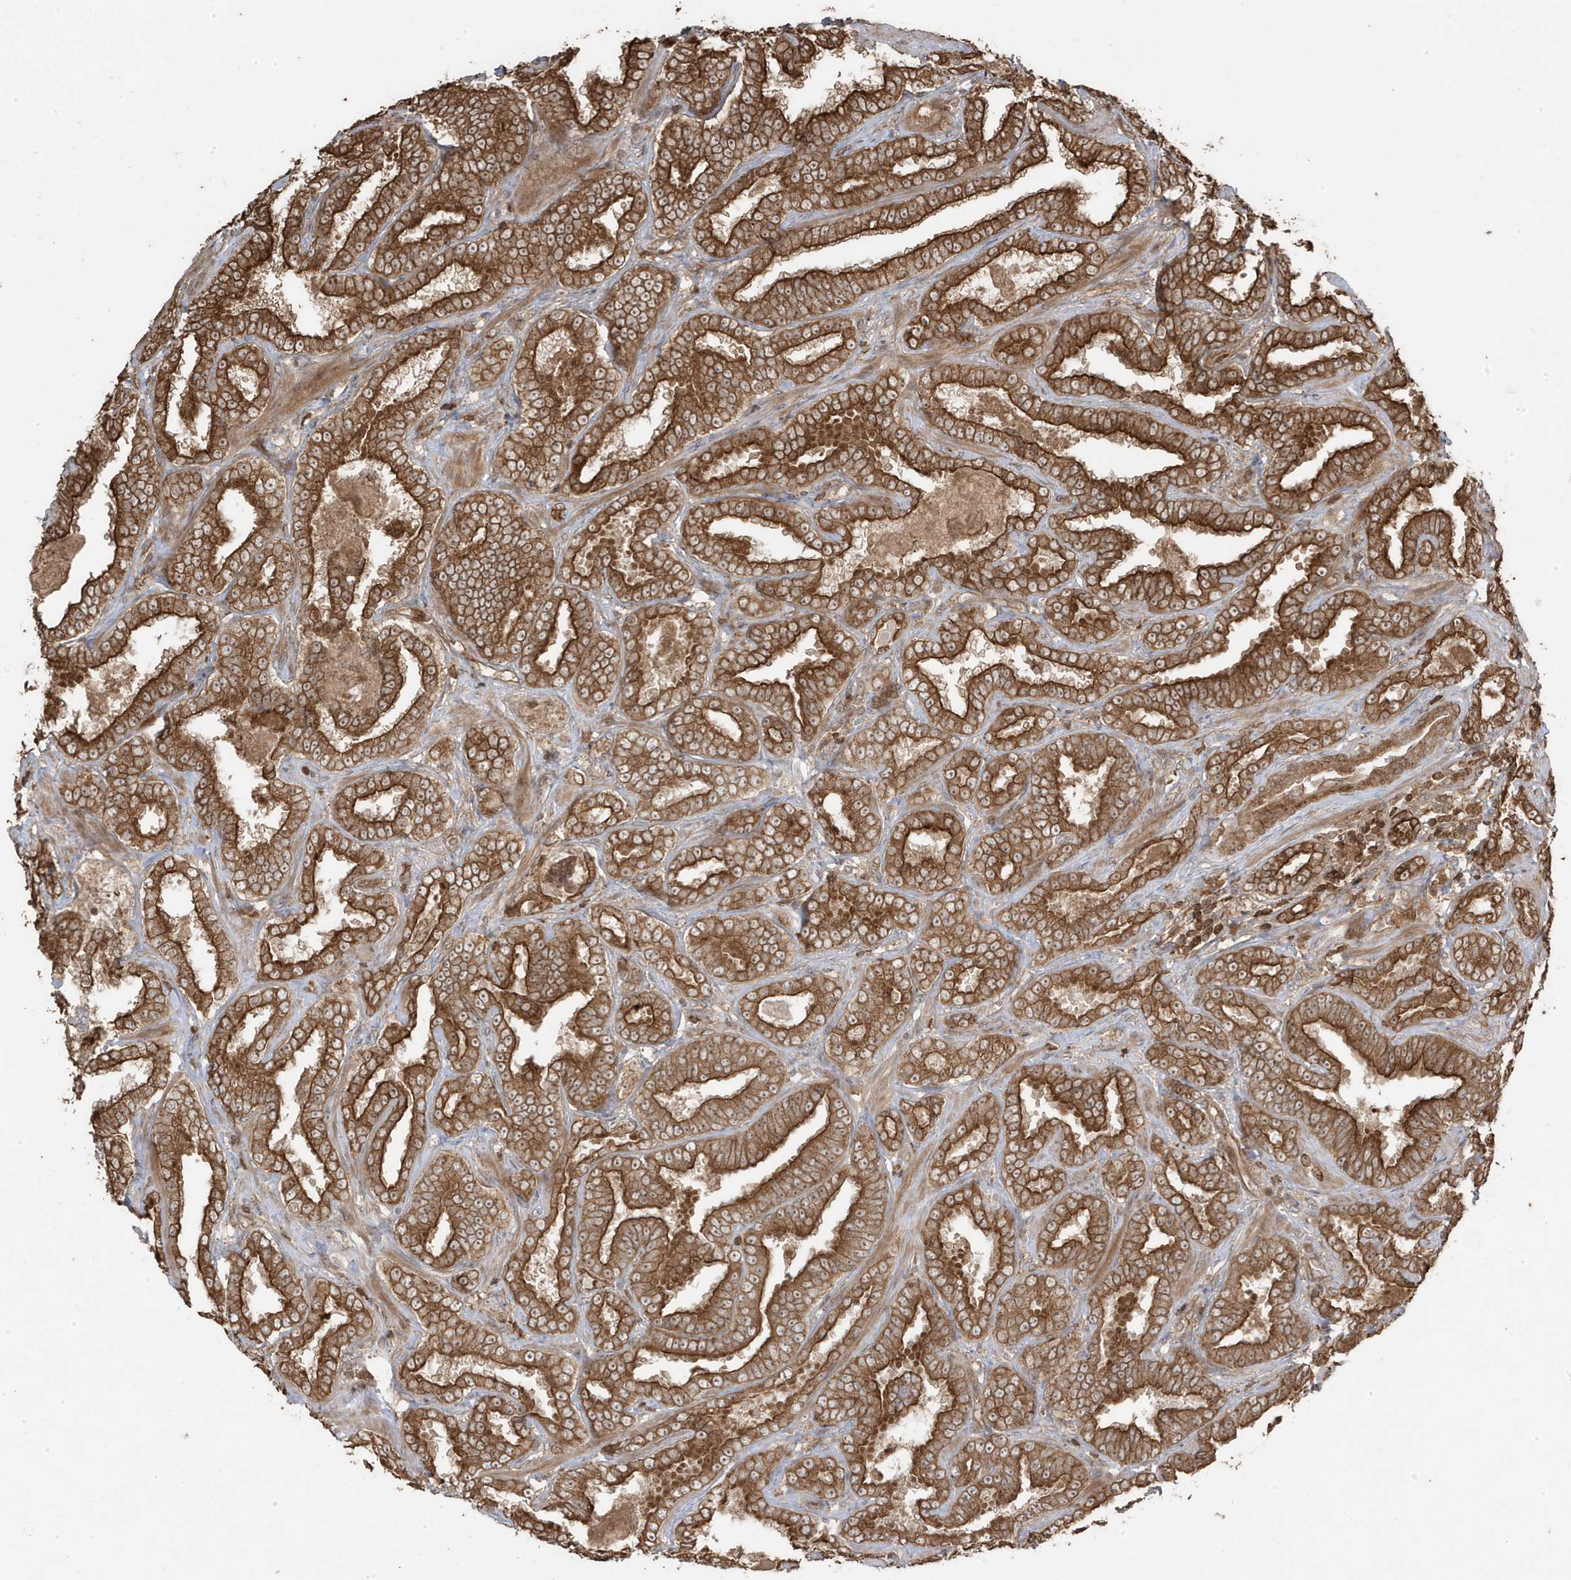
{"staining": {"intensity": "strong", "quantity": ">75%", "location": "cytoplasmic/membranous"}, "tissue": "prostate cancer", "cell_type": "Tumor cells", "image_type": "cancer", "snomed": [{"axis": "morphology", "description": "Adenocarcinoma, Low grade"}, {"axis": "topography", "description": "Prostate"}], "caption": "Adenocarcinoma (low-grade) (prostate) was stained to show a protein in brown. There is high levels of strong cytoplasmic/membranous staining in about >75% of tumor cells. The staining was performed using DAB (3,3'-diaminobenzidine) to visualize the protein expression in brown, while the nuclei were stained in blue with hematoxylin (Magnification: 20x).", "gene": "ASAP1", "patient": {"sex": "male", "age": 60}}